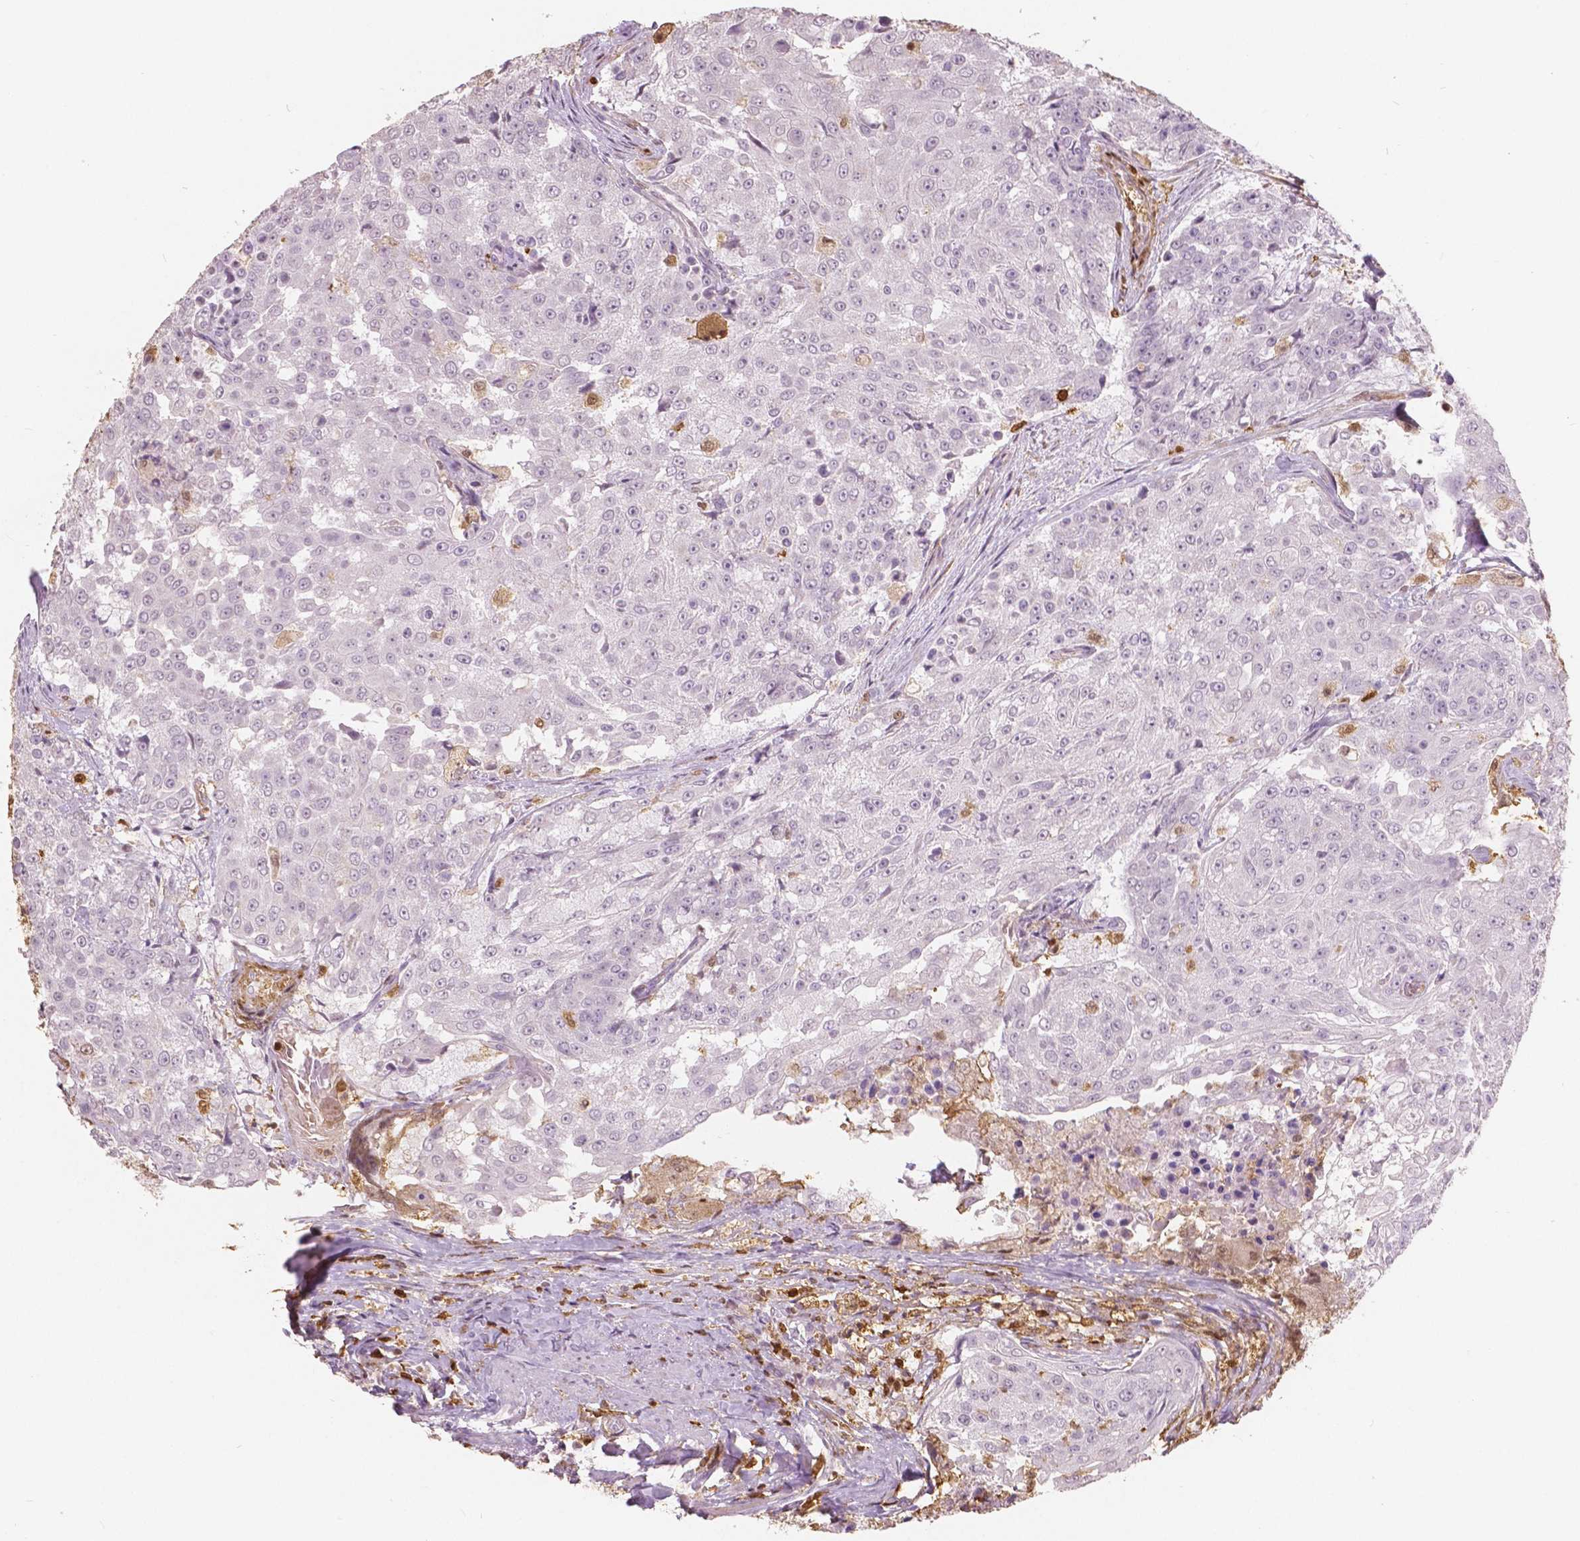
{"staining": {"intensity": "negative", "quantity": "none", "location": "none"}, "tissue": "urothelial cancer", "cell_type": "Tumor cells", "image_type": "cancer", "snomed": [{"axis": "morphology", "description": "Urothelial carcinoma, High grade"}, {"axis": "topography", "description": "Urinary bladder"}], "caption": "High power microscopy image of an IHC photomicrograph of high-grade urothelial carcinoma, revealing no significant expression in tumor cells.", "gene": "S100A4", "patient": {"sex": "female", "age": 63}}